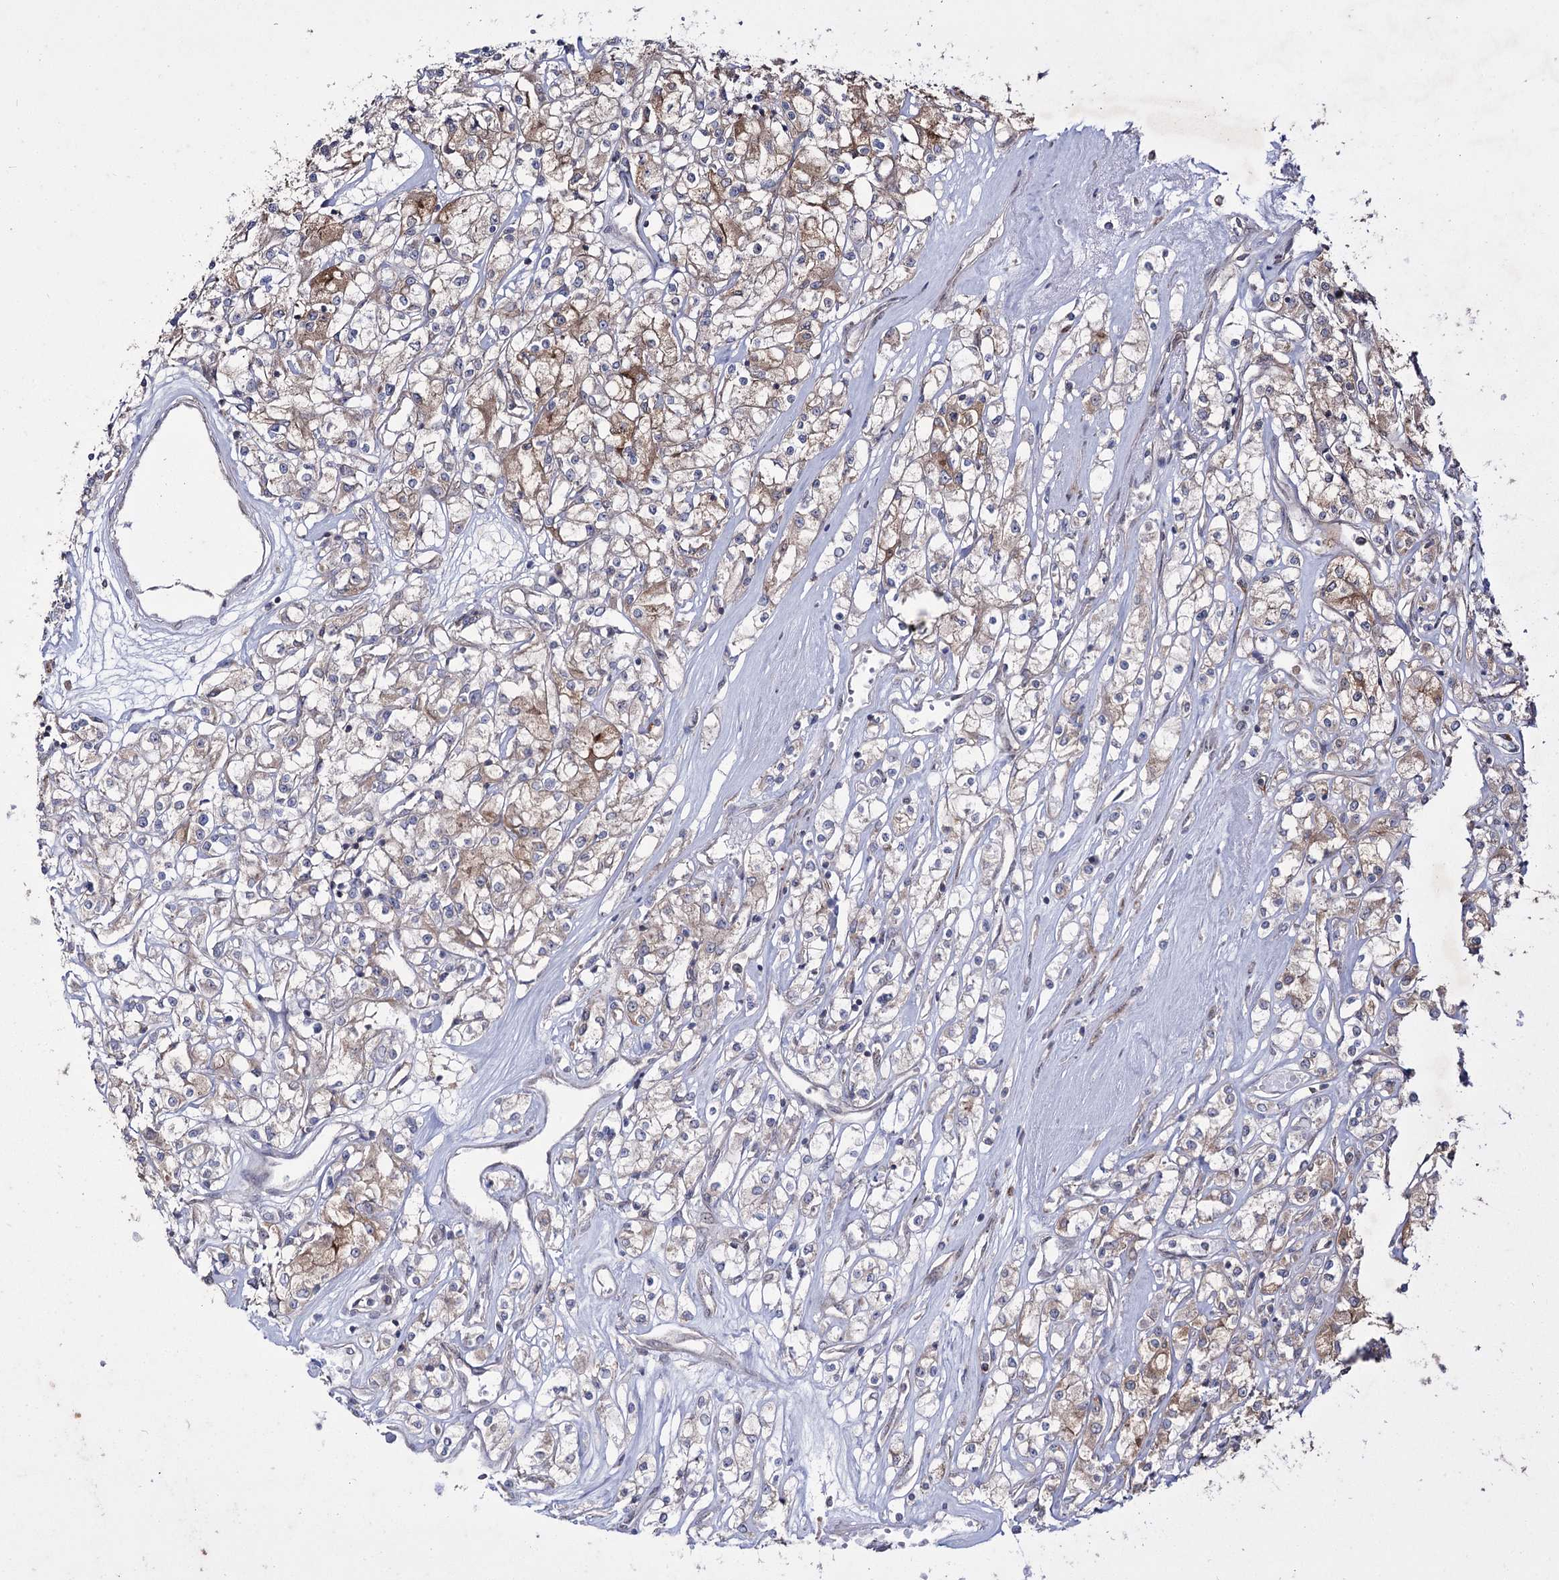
{"staining": {"intensity": "weak", "quantity": "25%-75%", "location": "cytoplasmic/membranous"}, "tissue": "renal cancer", "cell_type": "Tumor cells", "image_type": "cancer", "snomed": [{"axis": "morphology", "description": "Adenocarcinoma, NOS"}, {"axis": "topography", "description": "Kidney"}], "caption": "IHC (DAB) staining of human renal adenocarcinoma reveals weak cytoplasmic/membranous protein expression in approximately 25%-75% of tumor cells.", "gene": "SH3TC1", "patient": {"sex": "female", "age": 59}}